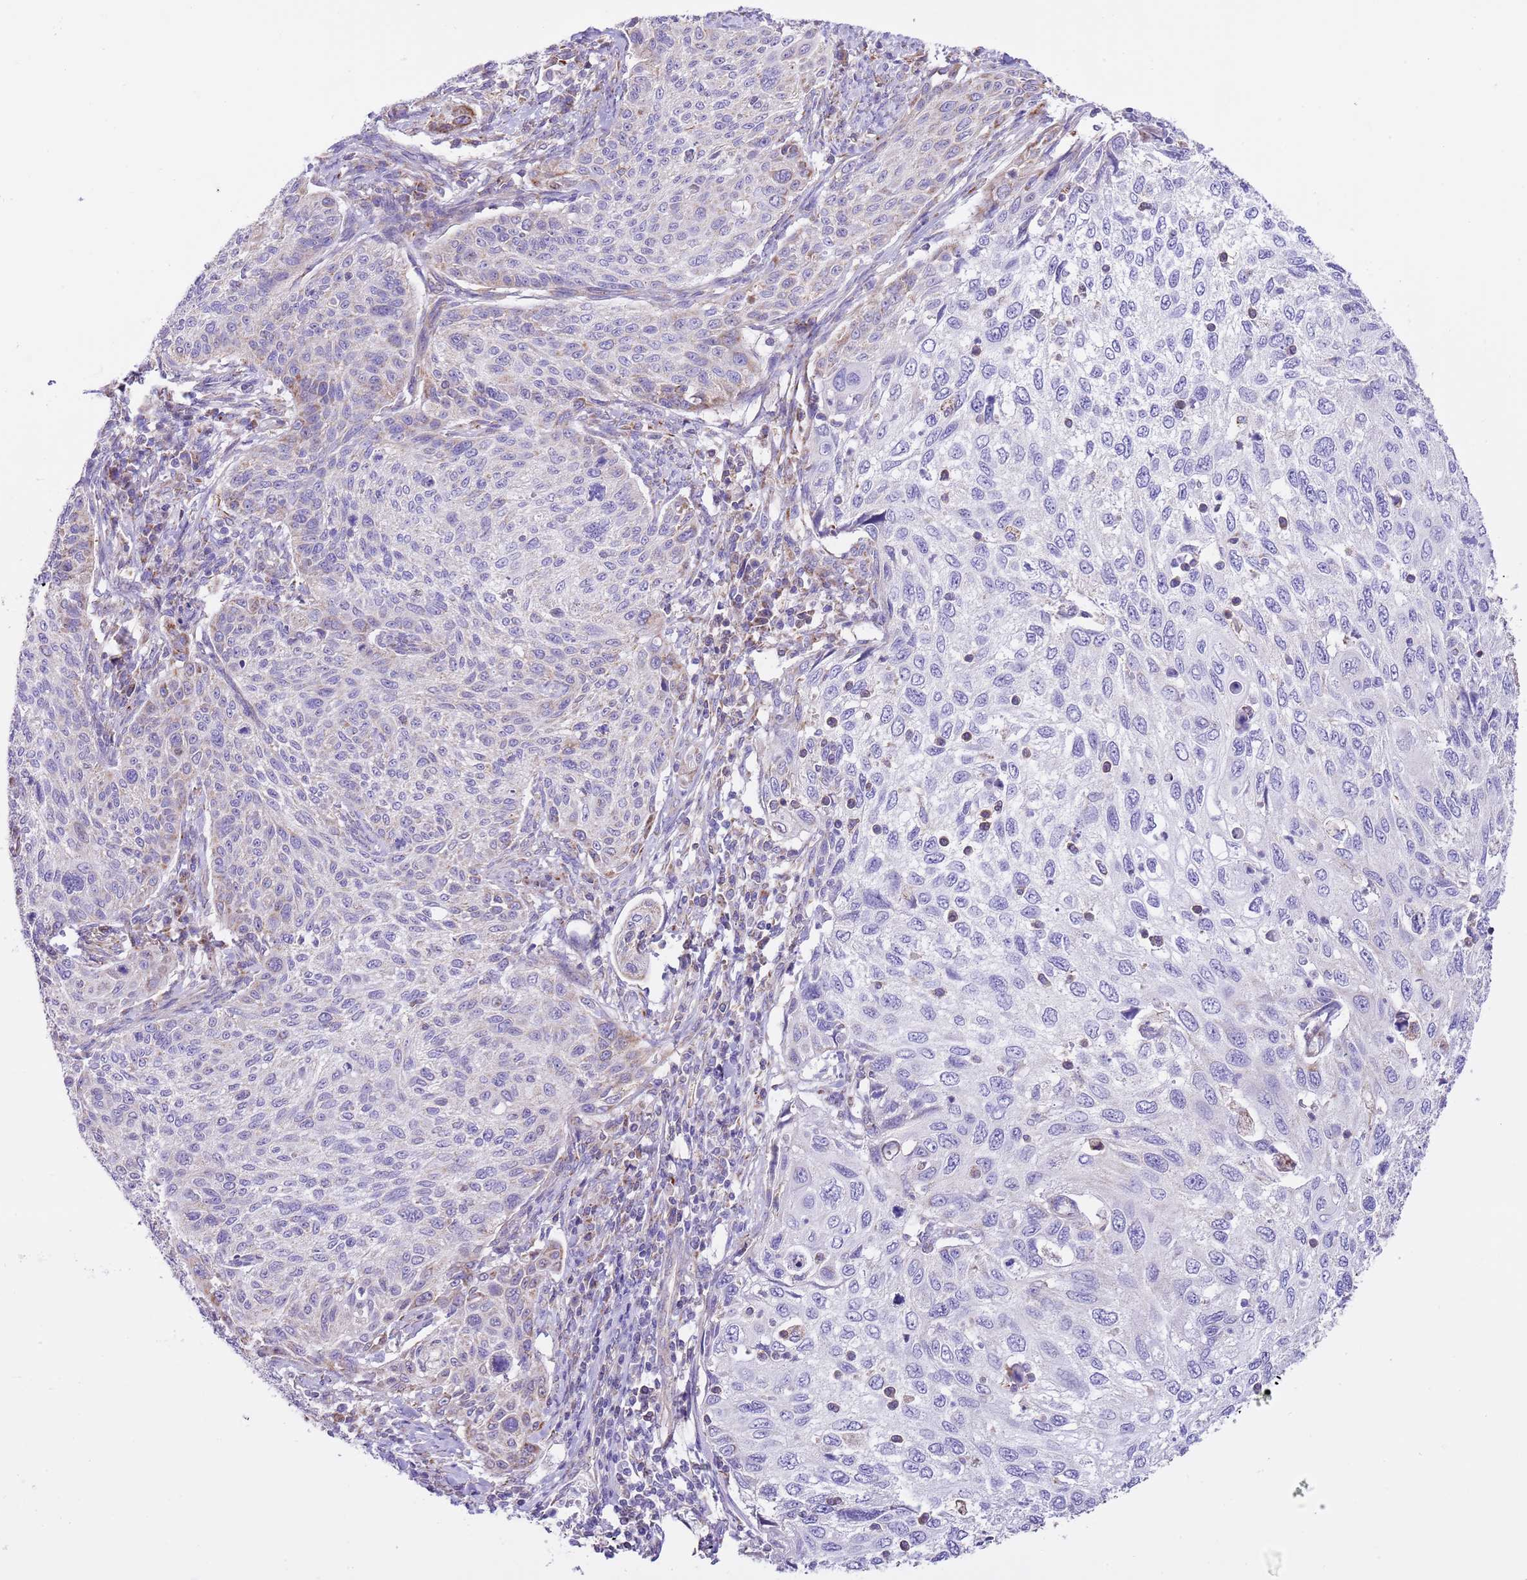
{"staining": {"intensity": "negative", "quantity": "none", "location": "none"}, "tissue": "cervical cancer", "cell_type": "Tumor cells", "image_type": "cancer", "snomed": [{"axis": "morphology", "description": "Squamous cell carcinoma, NOS"}, {"axis": "topography", "description": "Cervix"}], "caption": "Tumor cells are negative for brown protein staining in cervical cancer (squamous cell carcinoma).", "gene": "SS18L2", "patient": {"sex": "female", "age": 70}}